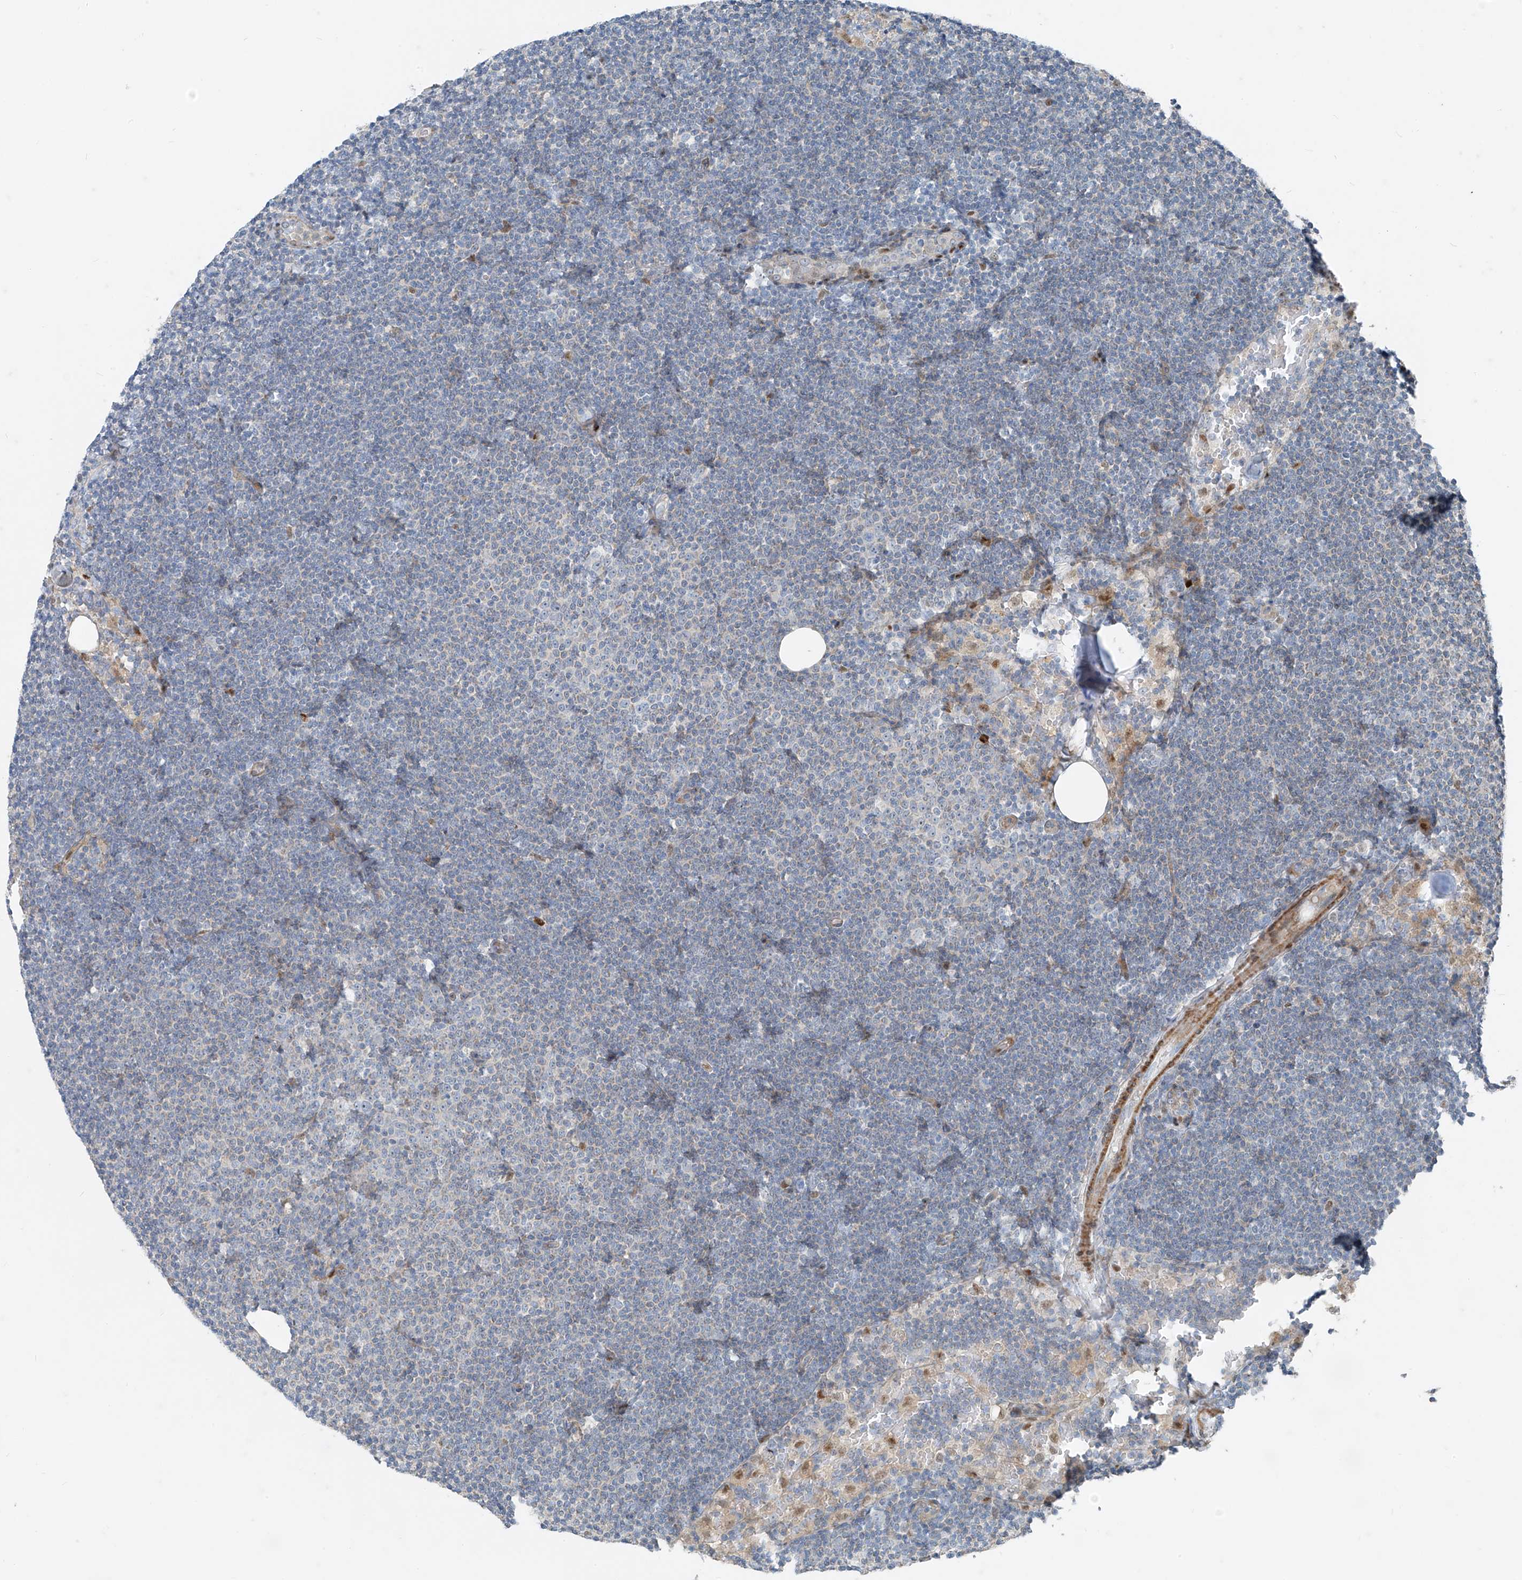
{"staining": {"intensity": "negative", "quantity": "none", "location": "none"}, "tissue": "lymphoma", "cell_type": "Tumor cells", "image_type": "cancer", "snomed": [{"axis": "morphology", "description": "Malignant lymphoma, non-Hodgkin's type, Low grade"}, {"axis": "topography", "description": "Lymph node"}], "caption": "IHC of lymphoma demonstrates no positivity in tumor cells.", "gene": "PPCS", "patient": {"sex": "female", "age": 53}}